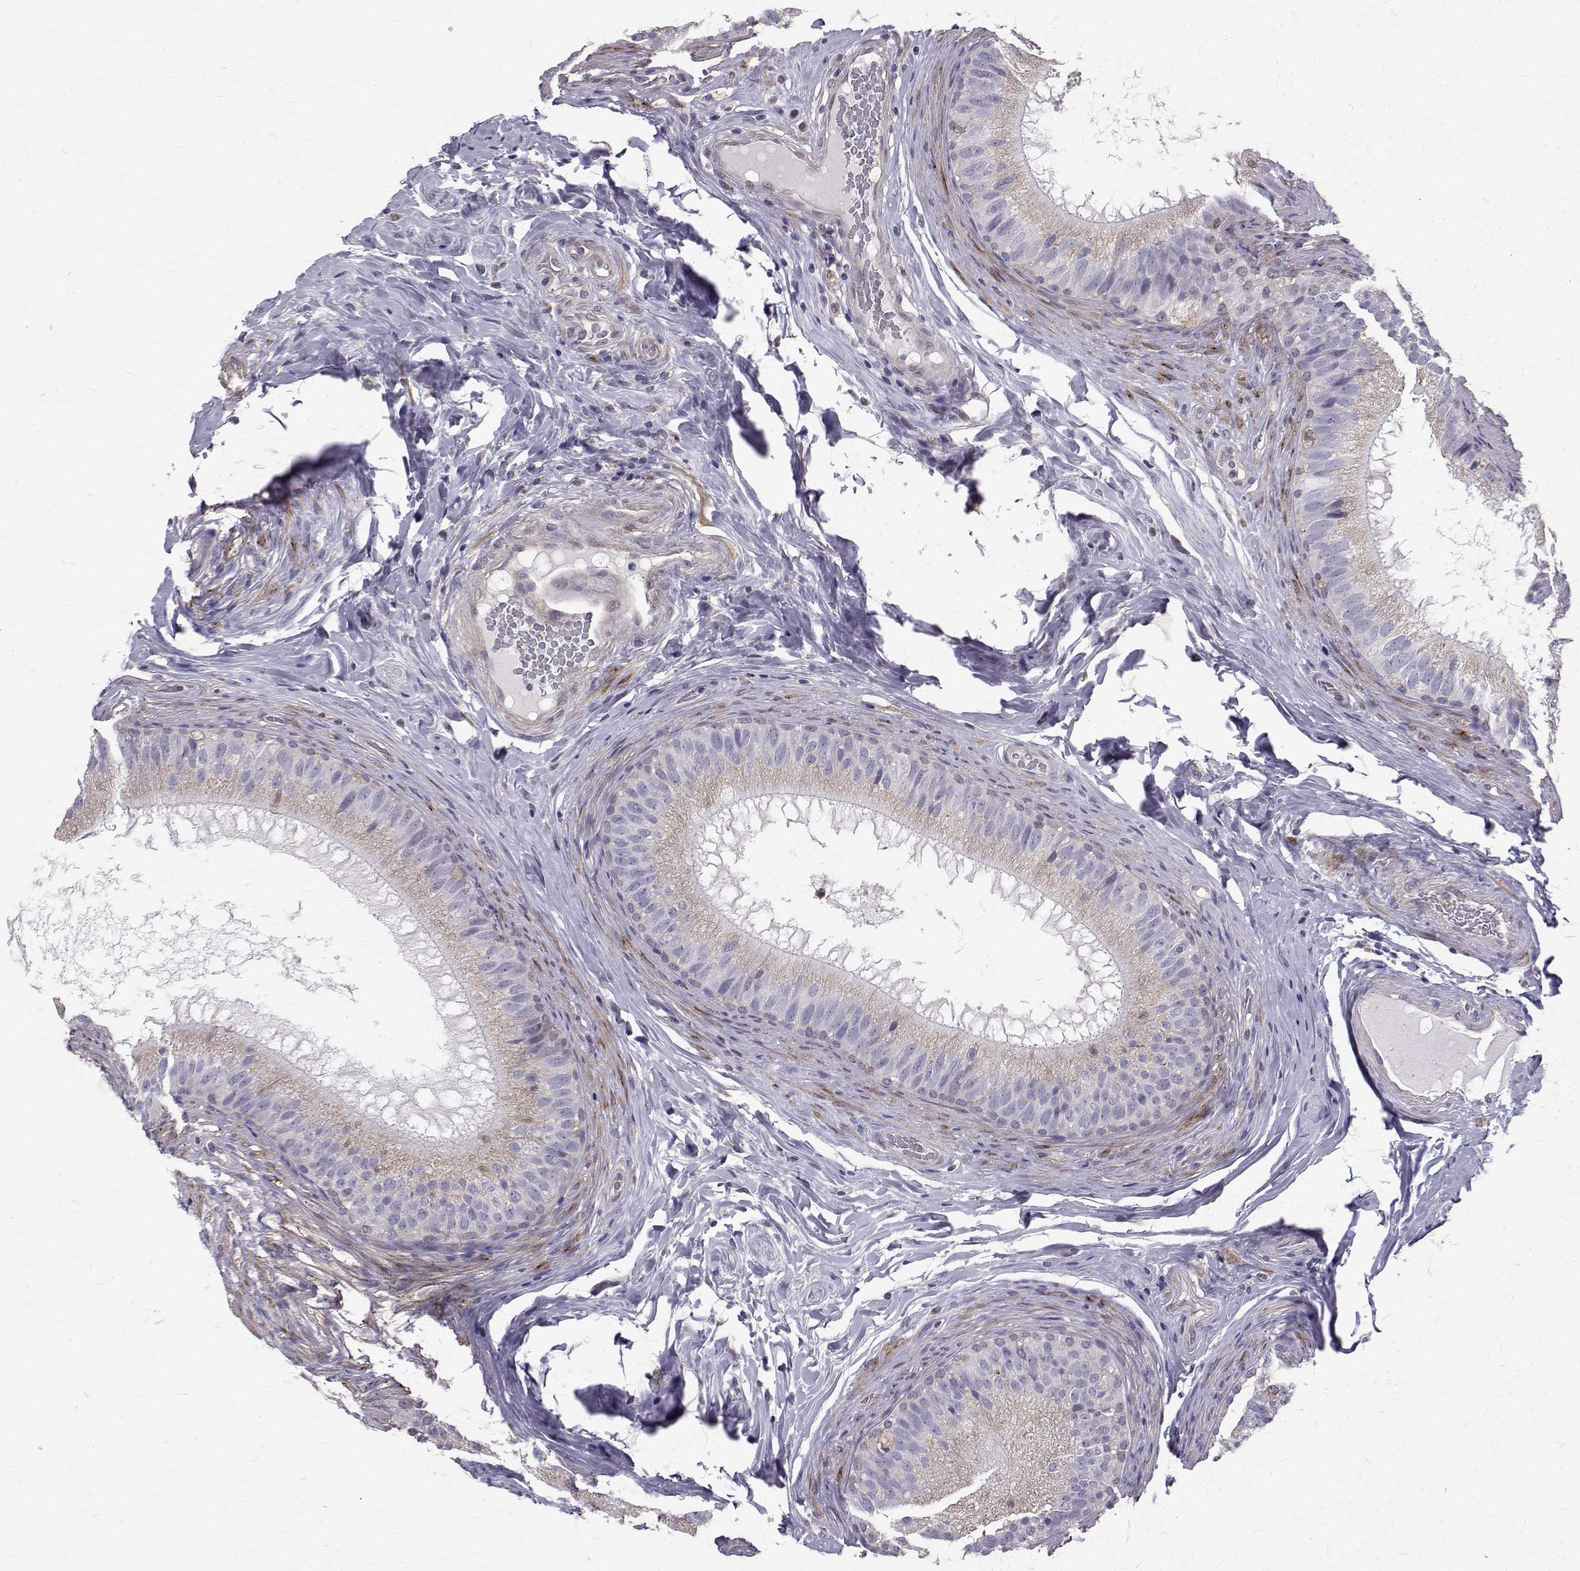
{"staining": {"intensity": "weak", "quantity": "25%-75%", "location": "cytoplasmic/membranous"}, "tissue": "epididymis", "cell_type": "Glandular cells", "image_type": "normal", "snomed": [{"axis": "morphology", "description": "Normal tissue, NOS"}, {"axis": "topography", "description": "Epididymis"}], "caption": "A brown stain labels weak cytoplasmic/membranous expression of a protein in glandular cells of normal human epididymis. Using DAB (3,3'-diaminobenzidine) (brown) and hematoxylin (blue) stains, captured at high magnification using brightfield microscopy.", "gene": "CCDC89", "patient": {"sex": "male", "age": 34}}